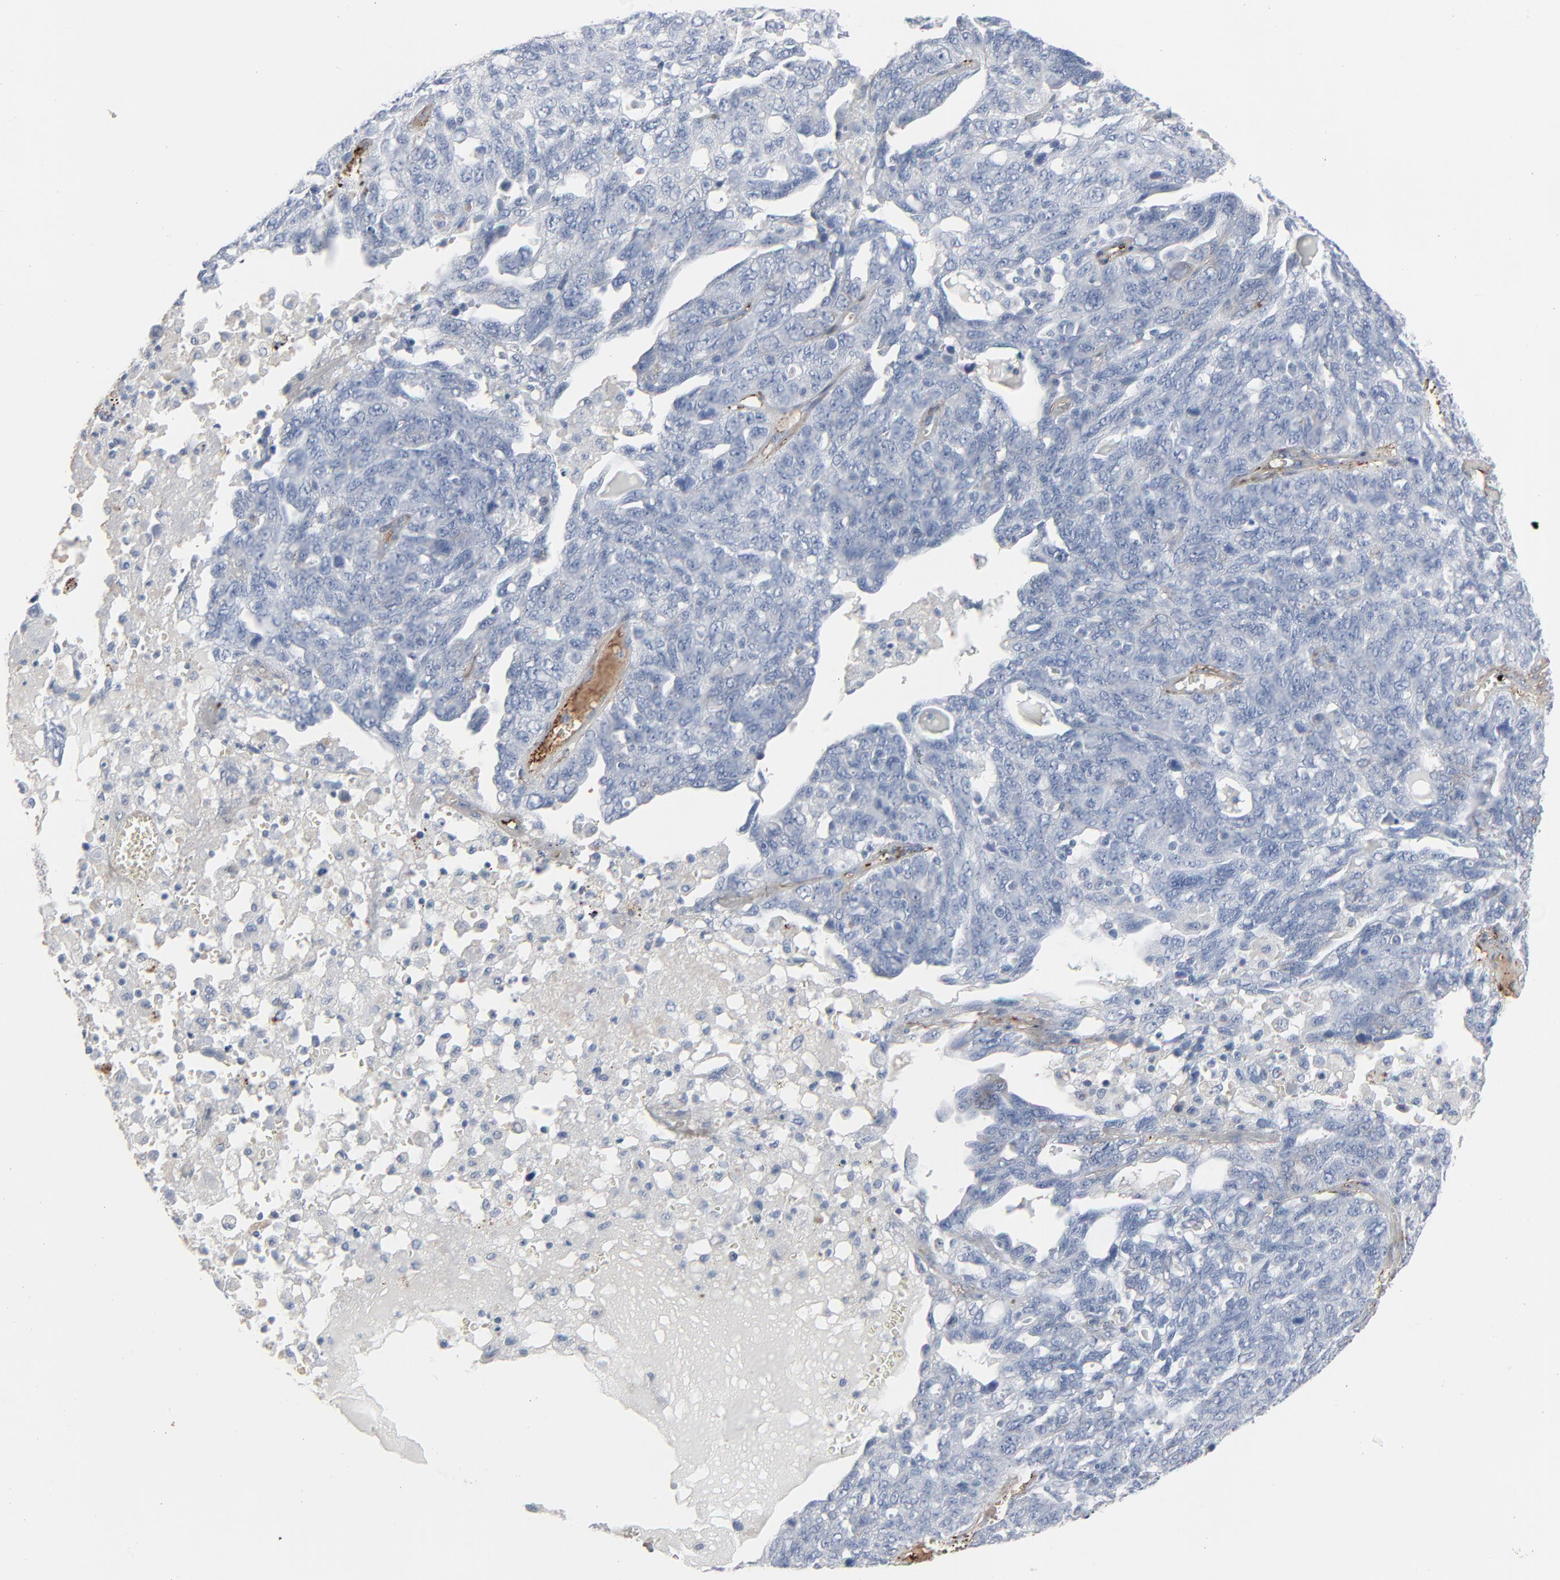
{"staining": {"intensity": "negative", "quantity": "none", "location": "none"}, "tissue": "ovarian cancer", "cell_type": "Tumor cells", "image_type": "cancer", "snomed": [{"axis": "morphology", "description": "Cystadenocarcinoma, serous, NOS"}, {"axis": "topography", "description": "Ovary"}], "caption": "DAB immunohistochemical staining of human ovarian cancer (serous cystadenocarcinoma) exhibits no significant staining in tumor cells. (DAB IHC visualized using brightfield microscopy, high magnification).", "gene": "BGN", "patient": {"sex": "female", "age": 71}}